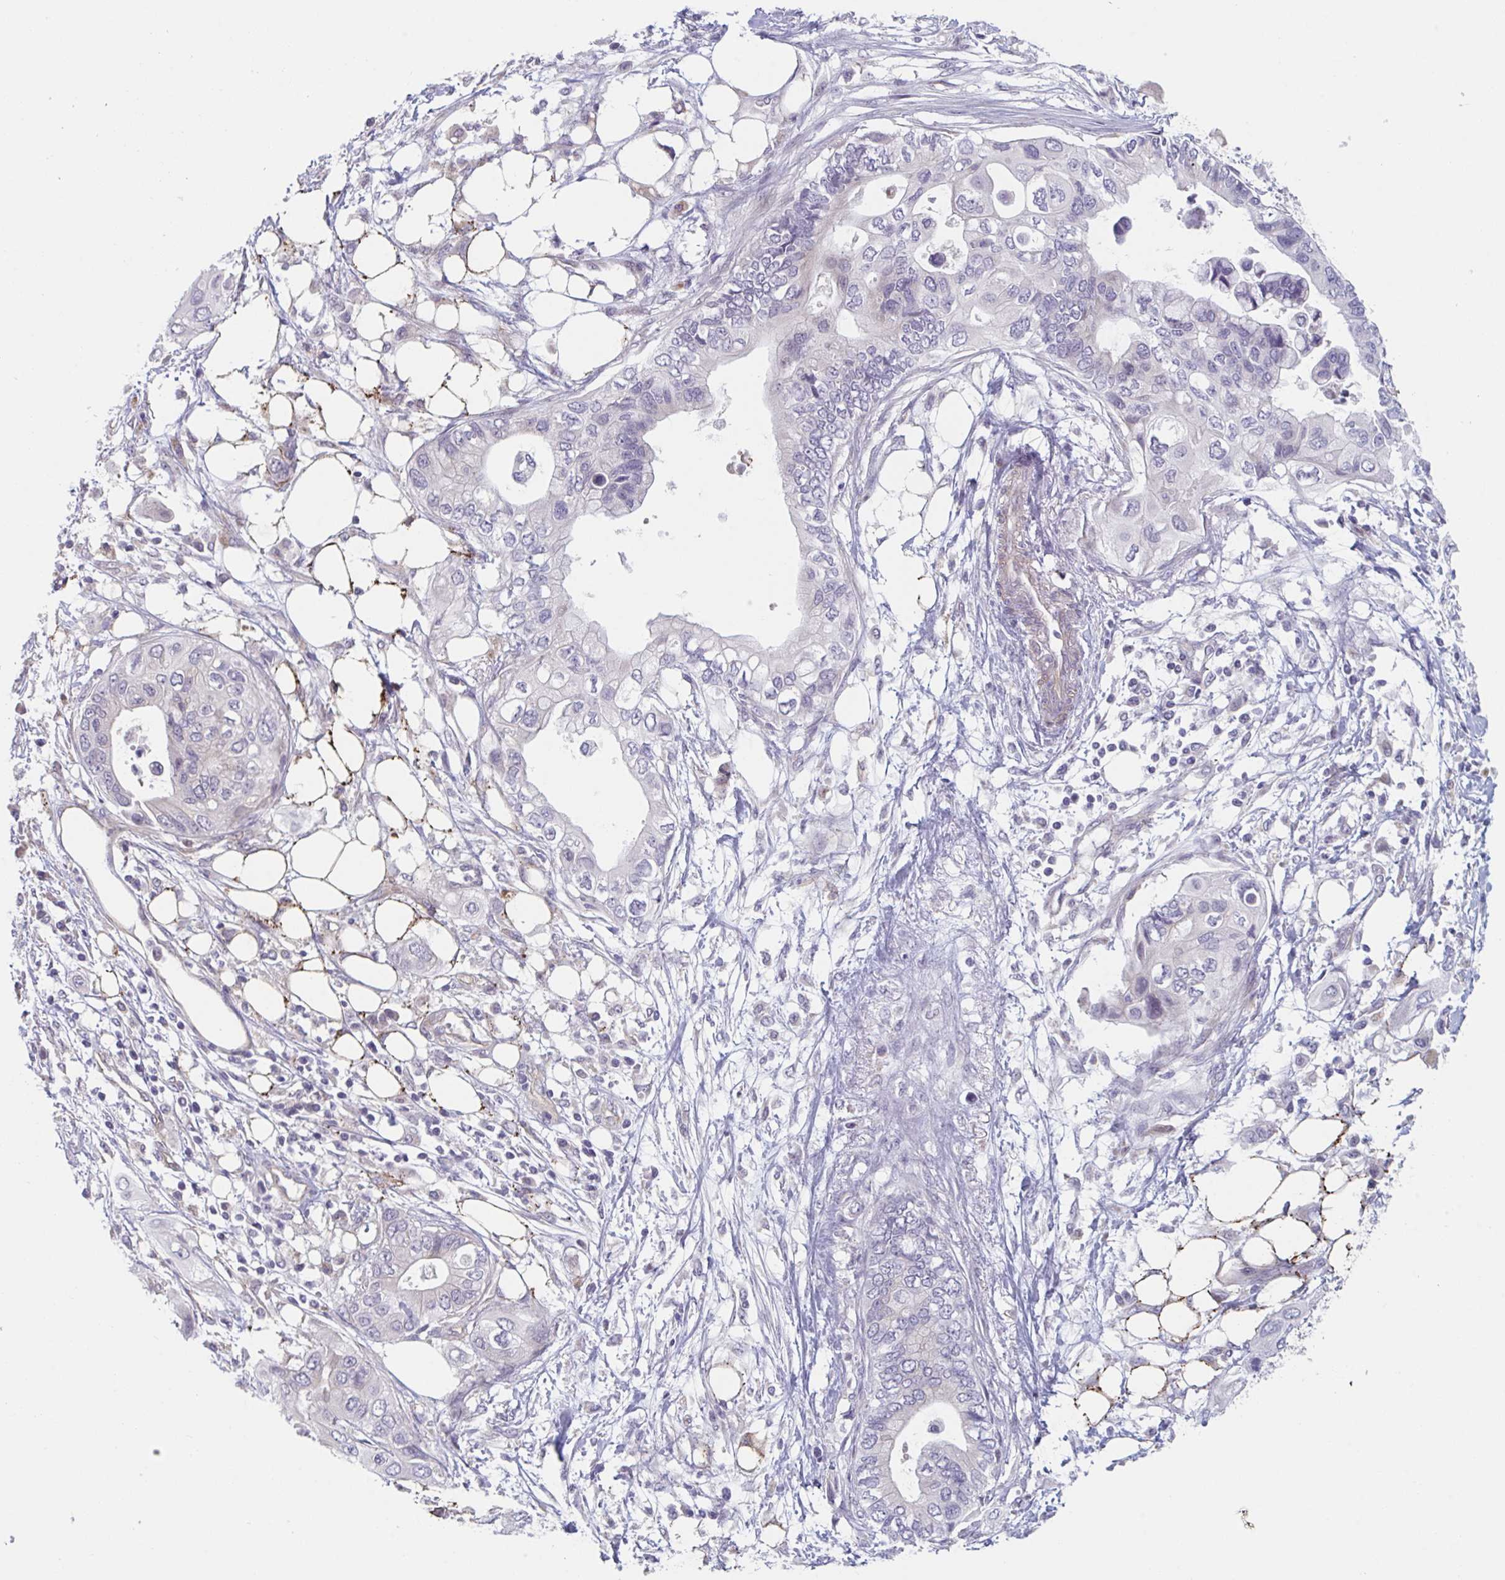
{"staining": {"intensity": "negative", "quantity": "none", "location": "none"}, "tissue": "pancreatic cancer", "cell_type": "Tumor cells", "image_type": "cancer", "snomed": [{"axis": "morphology", "description": "Adenocarcinoma, NOS"}, {"axis": "topography", "description": "Pancreas"}], "caption": "A histopathology image of human adenocarcinoma (pancreatic) is negative for staining in tumor cells.", "gene": "TNFSF10", "patient": {"sex": "female", "age": 63}}